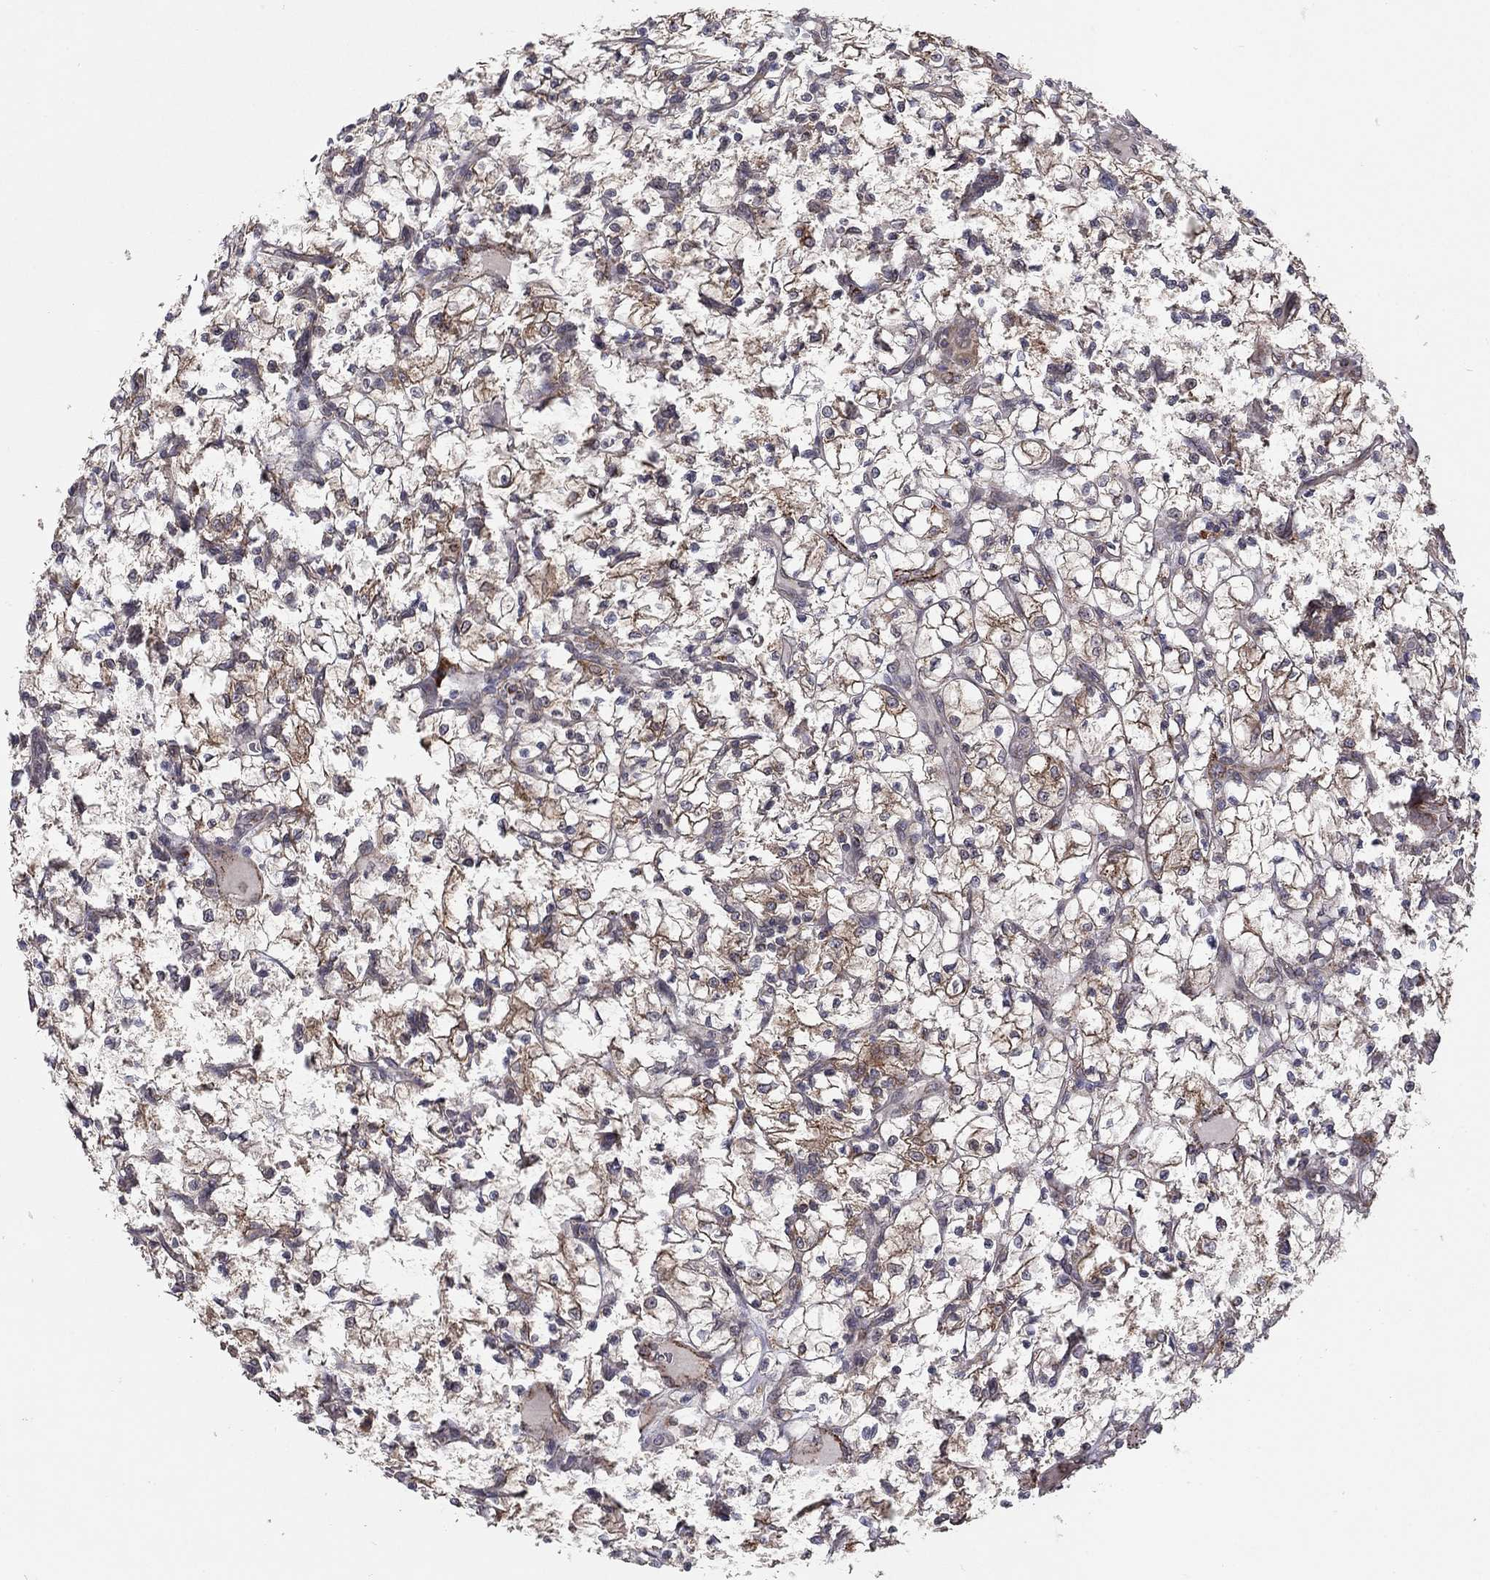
{"staining": {"intensity": "moderate", "quantity": "<25%", "location": "cytoplasmic/membranous"}, "tissue": "renal cancer", "cell_type": "Tumor cells", "image_type": "cancer", "snomed": [{"axis": "morphology", "description": "Adenocarcinoma, NOS"}, {"axis": "topography", "description": "Kidney"}], "caption": "Protein staining shows moderate cytoplasmic/membranous expression in about <25% of tumor cells in renal cancer.", "gene": "YIF1A", "patient": {"sex": "female", "age": 64}}